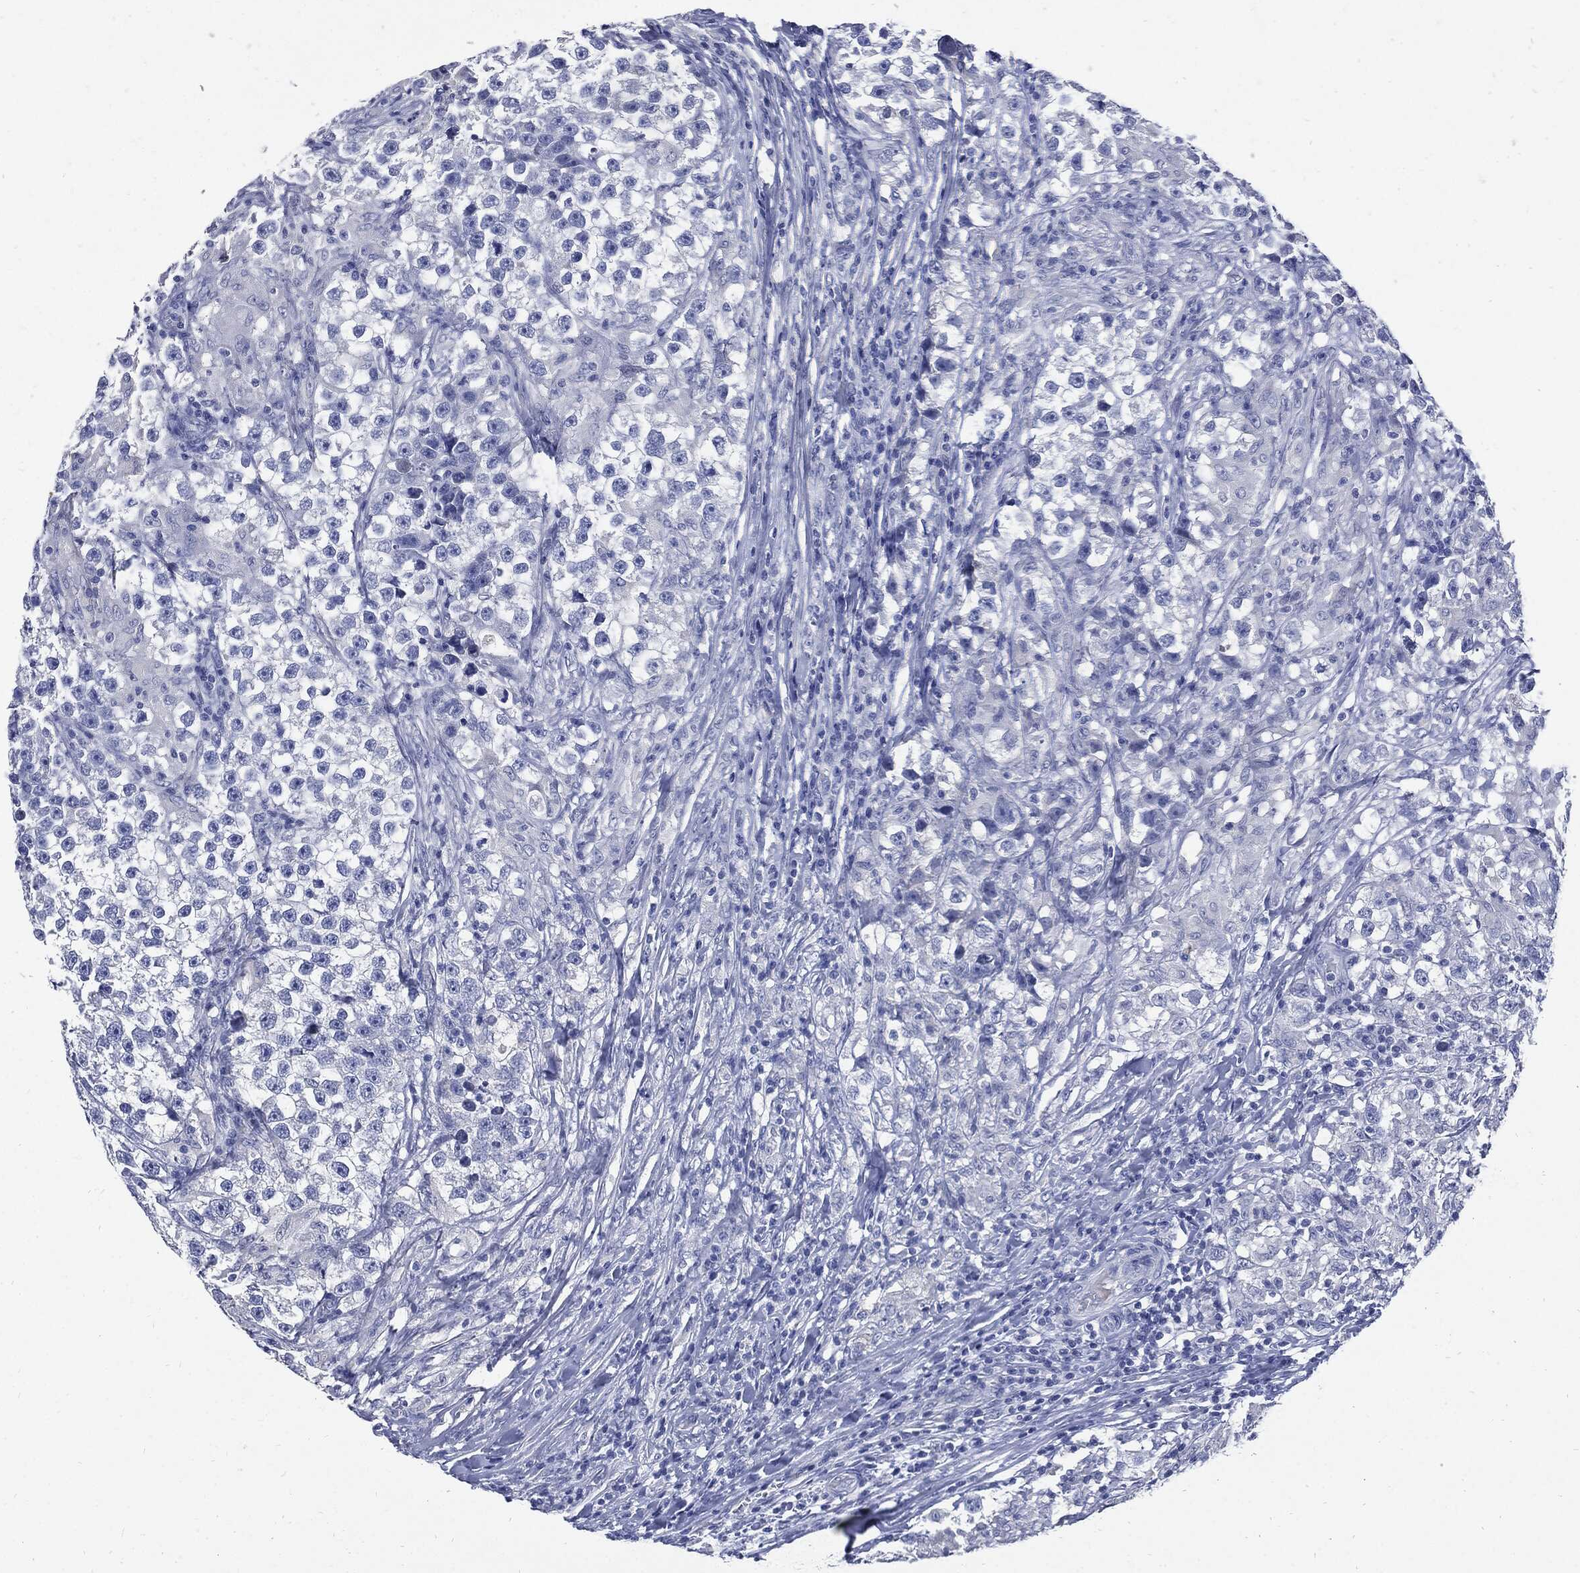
{"staining": {"intensity": "negative", "quantity": "none", "location": "none"}, "tissue": "testis cancer", "cell_type": "Tumor cells", "image_type": "cancer", "snomed": [{"axis": "morphology", "description": "Seminoma, NOS"}, {"axis": "topography", "description": "Testis"}], "caption": "Immunohistochemical staining of human testis cancer displays no significant positivity in tumor cells.", "gene": "CPE", "patient": {"sex": "male", "age": 46}}